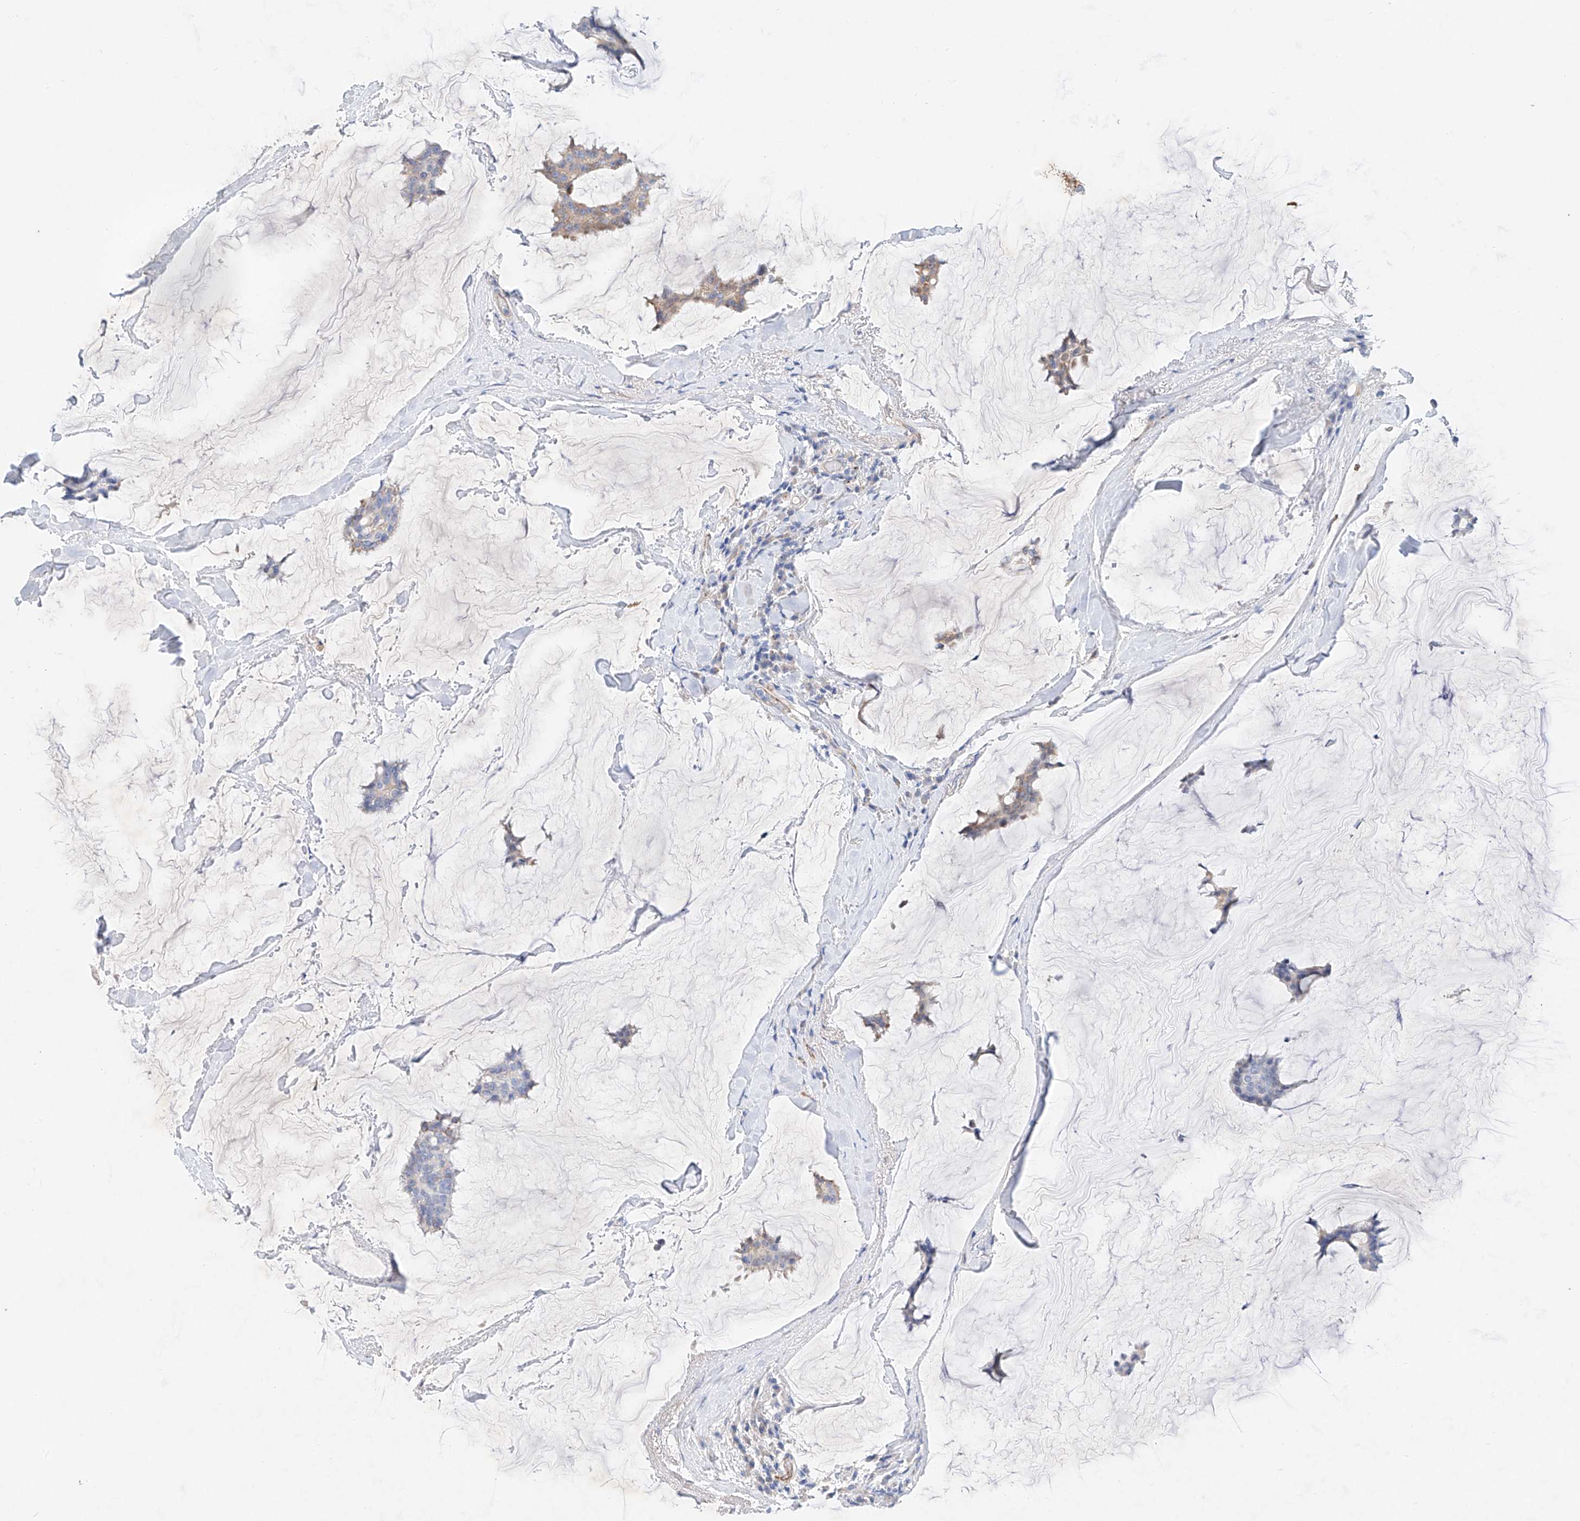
{"staining": {"intensity": "weak", "quantity": "25%-75%", "location": "cytoplasmic/membranous"}, "tissue": "breast cancer", "cell_type": "Tumor cells", "image_type": "cancer", "snomed": [{"axis": "morphology", "description": "Duct carcinoma"}, {"axis": "topography", "description": "Breast"}], "caption": "Breast infiltrating ductal carcinoma stained with DAB (3,3'-diaminobenzidine) immunohistochemistry displays low levels of weak cytoplasmic/membranous positivity in about 25%-75% of tumor cells.", "gene": "SBSPON", "patient": {"sex": "female", "age": 93}}